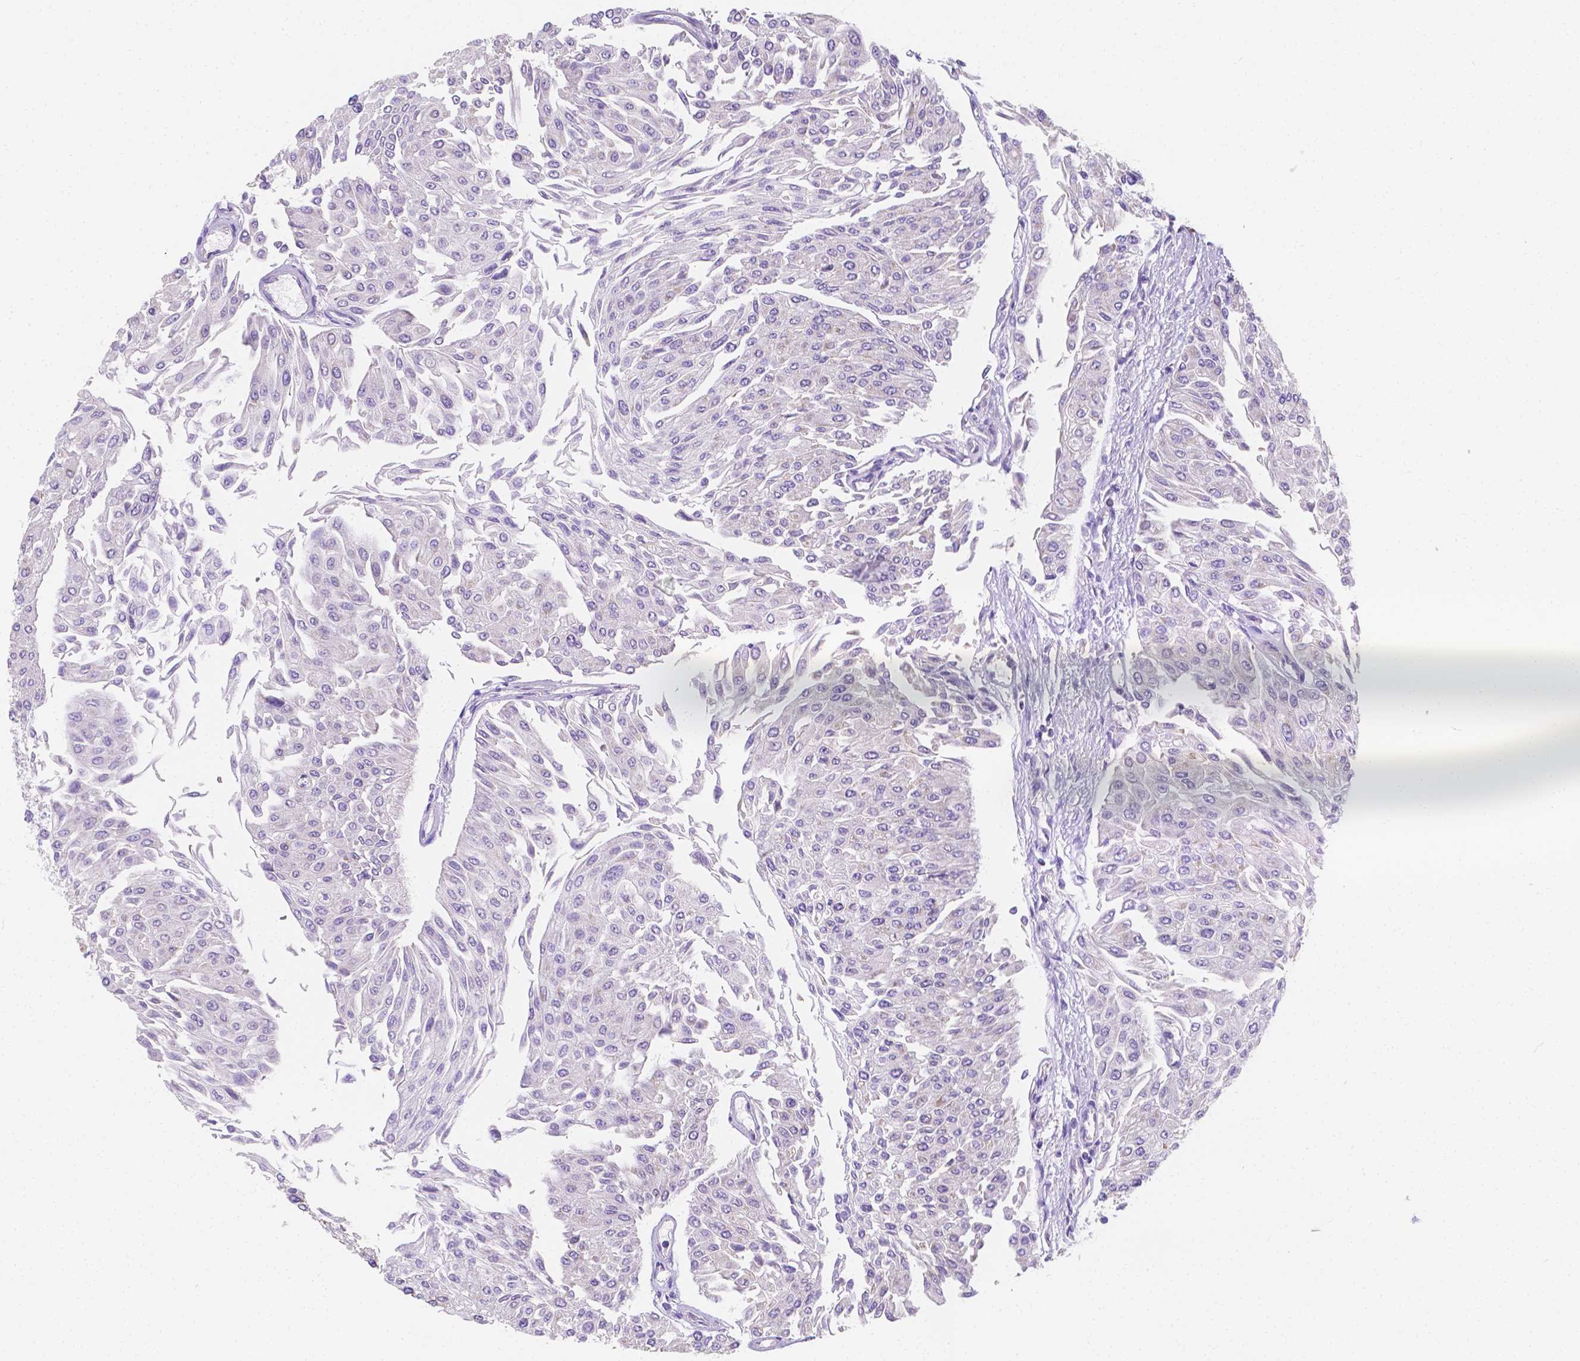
{"staining": {"intensity": "negative", "quantity": "none", "location": "none"}, "tissue": "urothelial cancer", "cell_type": "Tumor cells", "image_type": "cancer", "snomed": [{"axis": "morphology", "description": "Urothelial carcinoma, NOS"}, {"axis": "topography", "description": "Urinary bladder"}], "caption": "A photomicrograph of human urothelial cancer is negative for staining in tumor cells. Brightfield microscopy of immunohistochemistry (IHC) stained with DAB (3,3'-diaminobenzidine) (brown) and hematoxylin (blue), captured at high magnification.", "gene": "SGTB", "patient": {"sex": "male", "age": 67}}